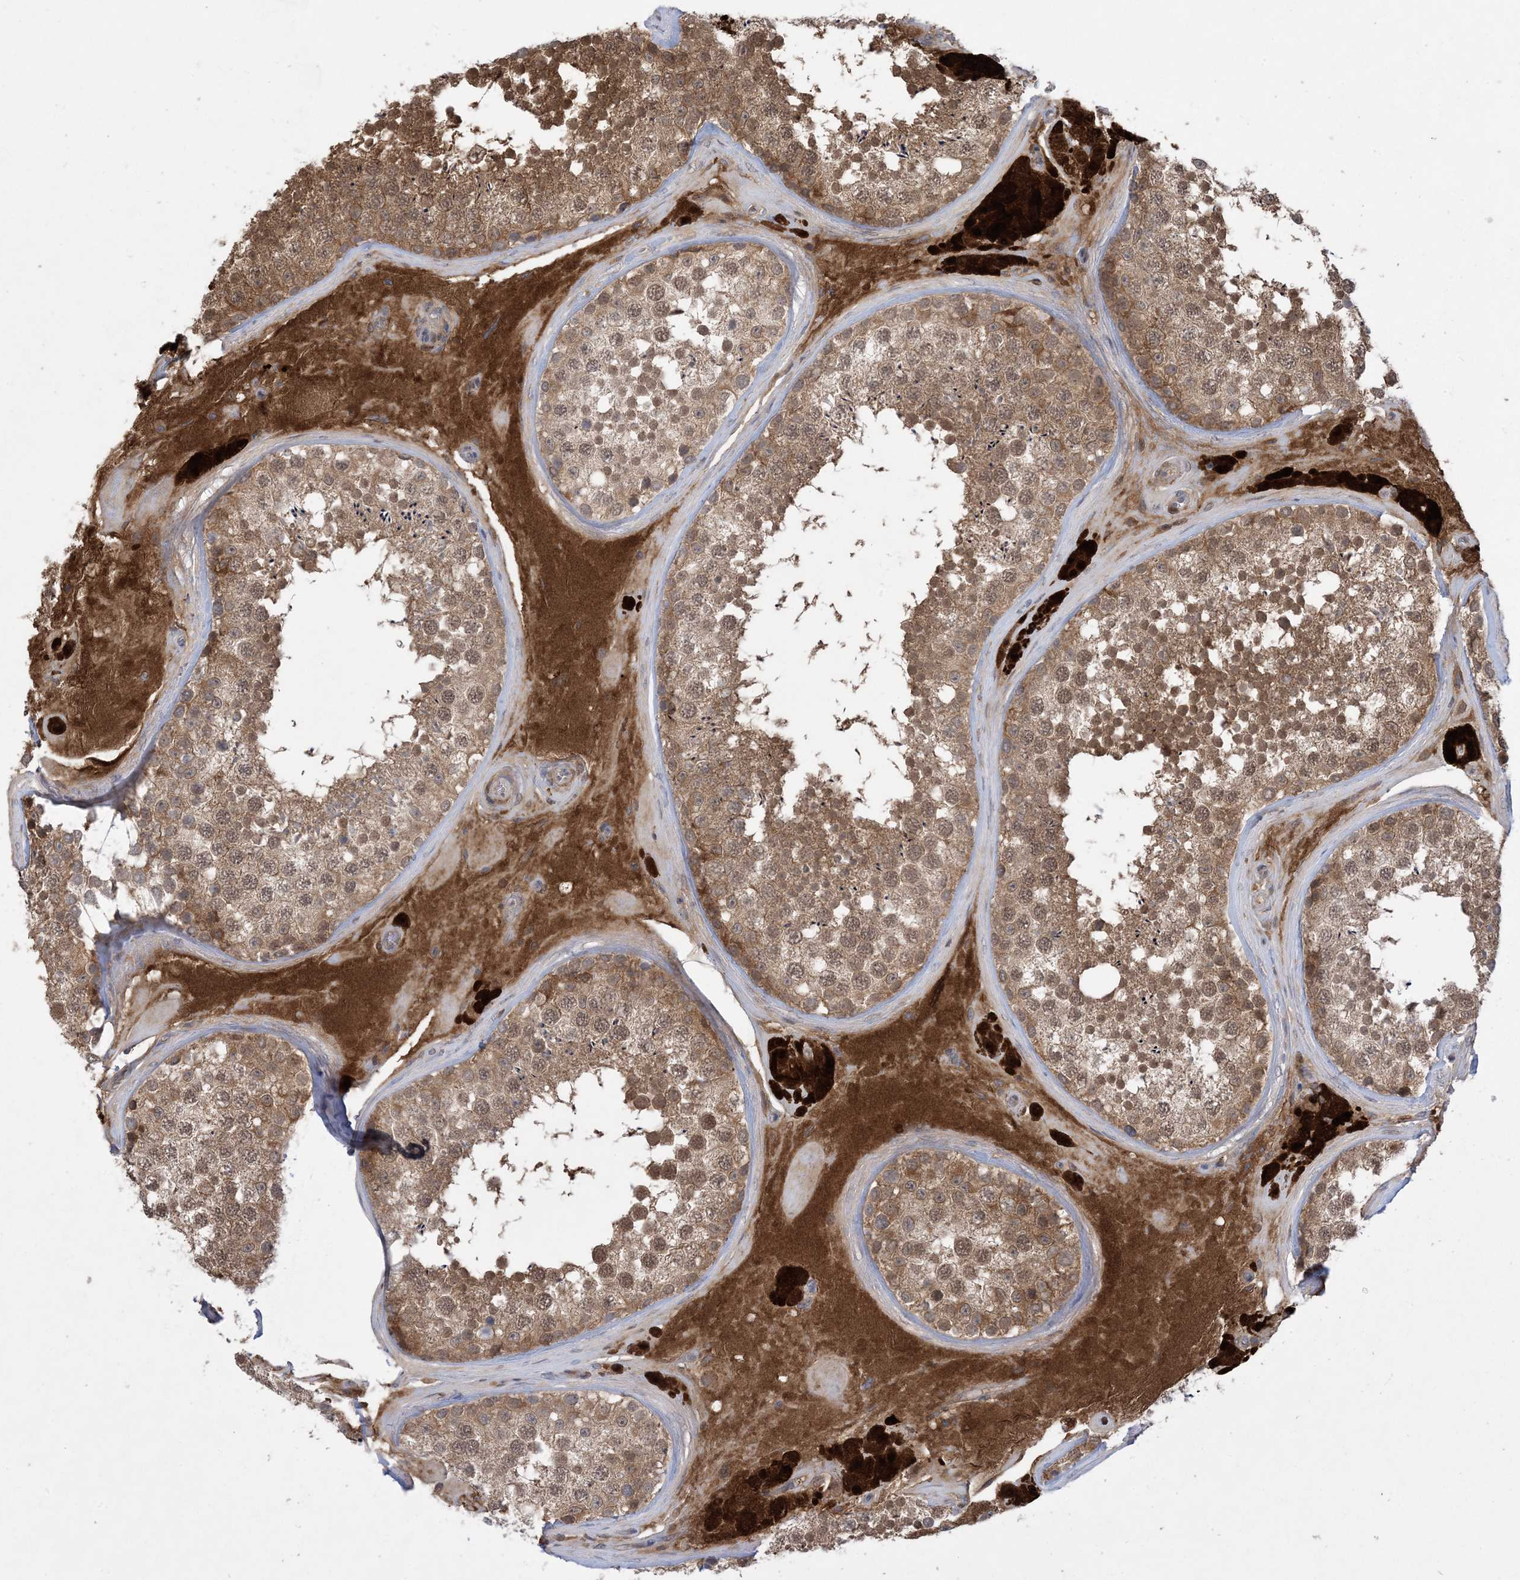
{"staining": {"intensity": "moderate", "quantity": ">75%", "location": "cytoplasmic/membranous,nuclear"}, "tissue": "testis", "cell_type": "Cells in seminiferous ducts", "image_type": "normal", "snomed": [{"axis": "morphology", "description": "Normal tissue, NOS"}, {"axis": "topography", "description": "Testis"}], "caption": "Immunohistochemistry (IHC) staining of benign testis, which shows medium levels of moderate cytoplasmic/membranous,nuclear expression in approximately >75% of cells in seminiferous ducts indicating moderate cytoplasmic/membranous,nuclear protein positivity. The staining was performed using DAB (3,3'-diaminobenzidine) (brown) for protein detection and nuclei were counterstained in hematoxylin (blue).", "gene": "HMGCS1", "patient": {"sex": "male", "age": 46}}